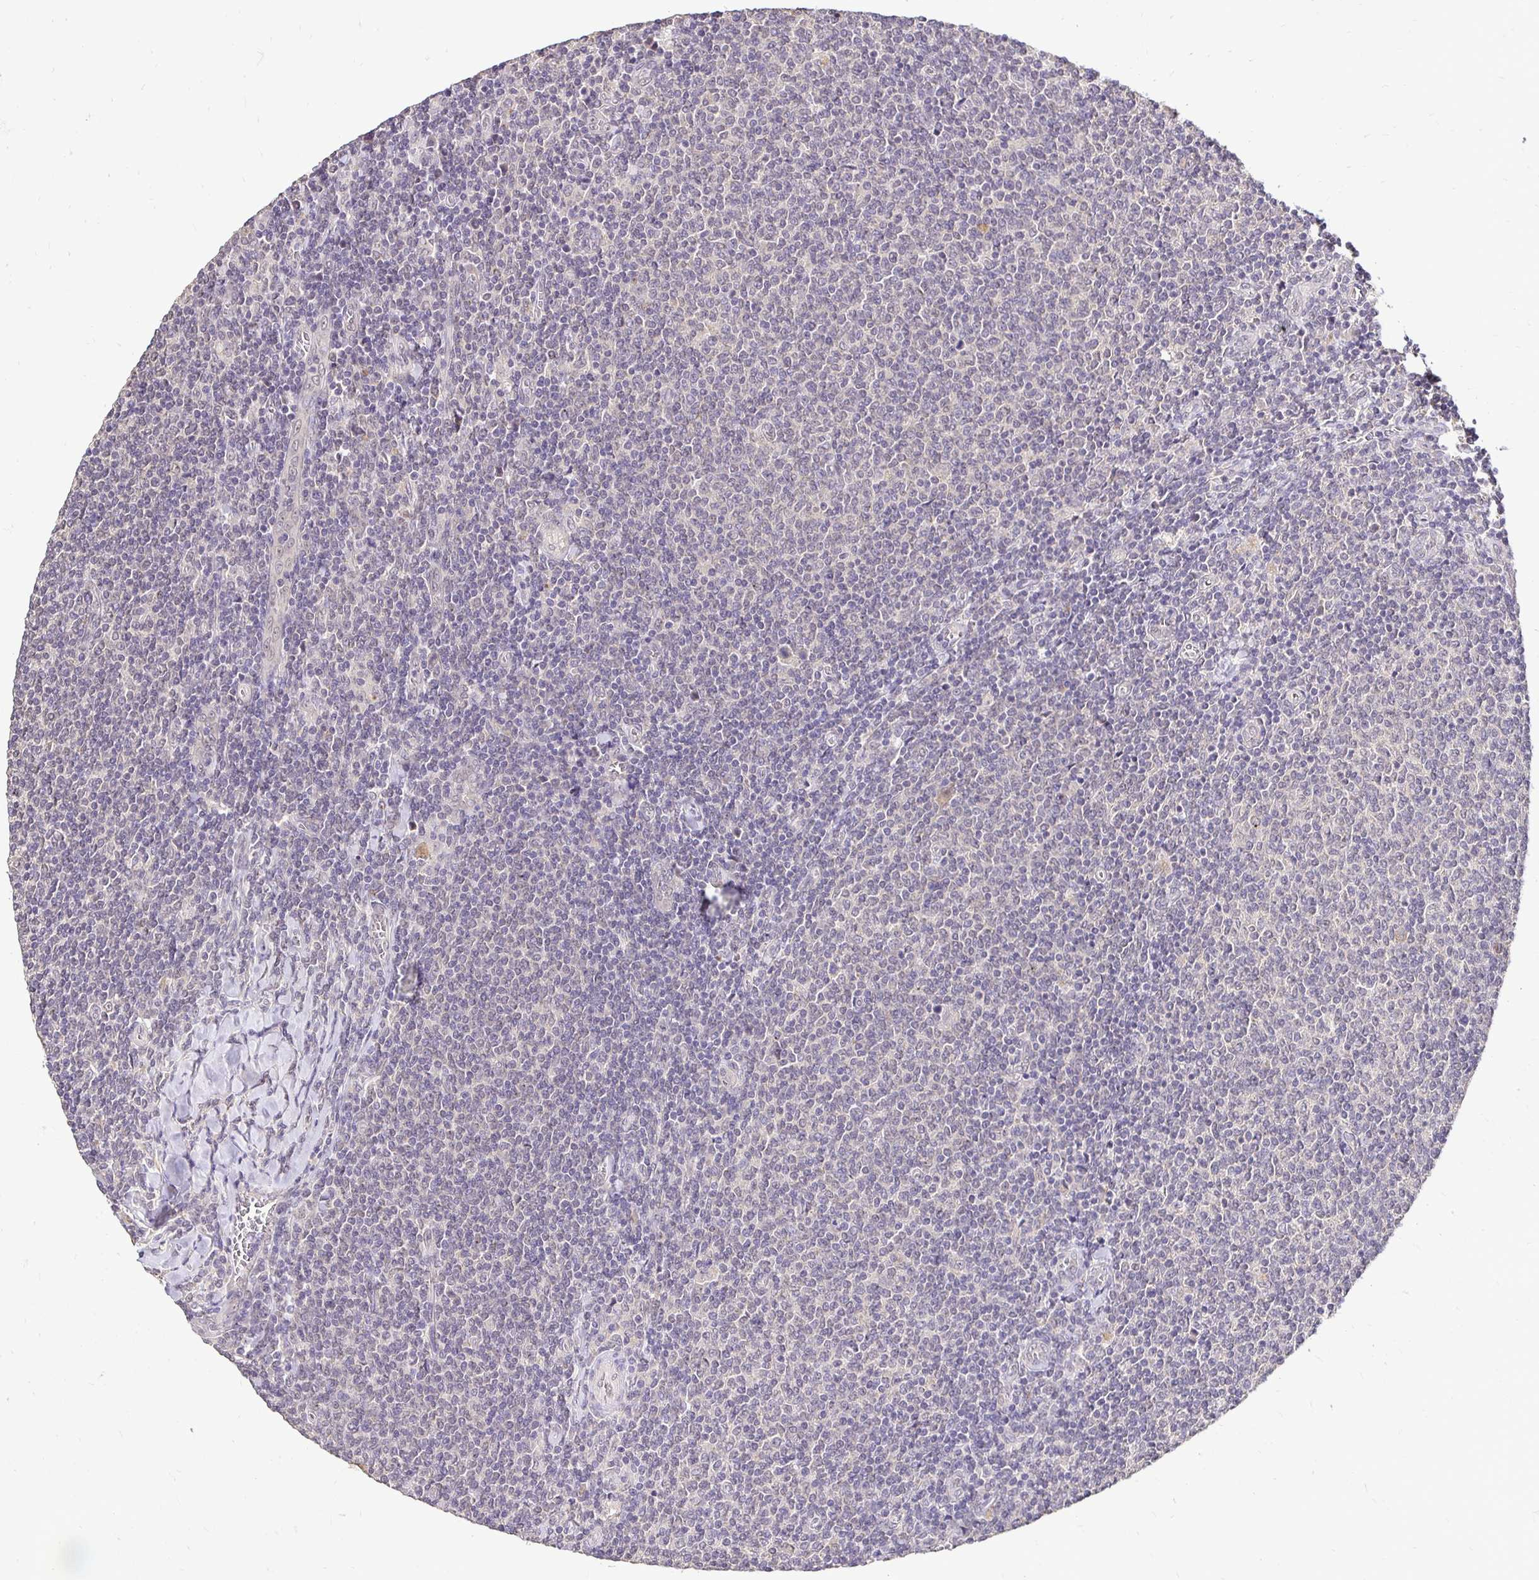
{"staining": {"intensity": "negative", "quantity": "none", "location": "none"}, "tissue": "lymphoma", "cell_type": "Tumor cells", "image_type": "cancer", "snomed": [{"axis": "morphology", "description": "Malignant lymphoma, non-Hodgkin's type, Low grade"}, {"axis": "topography", "description": "Lymph node"}], "caption": "Immunohistochemistry (IHC) photomicrograph of neoplastic tissue: human malignant lymphoma, non-Hodgkin's type (low-grade) stained with DAB displays no significant protein positivity in tumor cells.", "gene": "RHEBL1", "patient": {"sex": "male", "age": 52}}